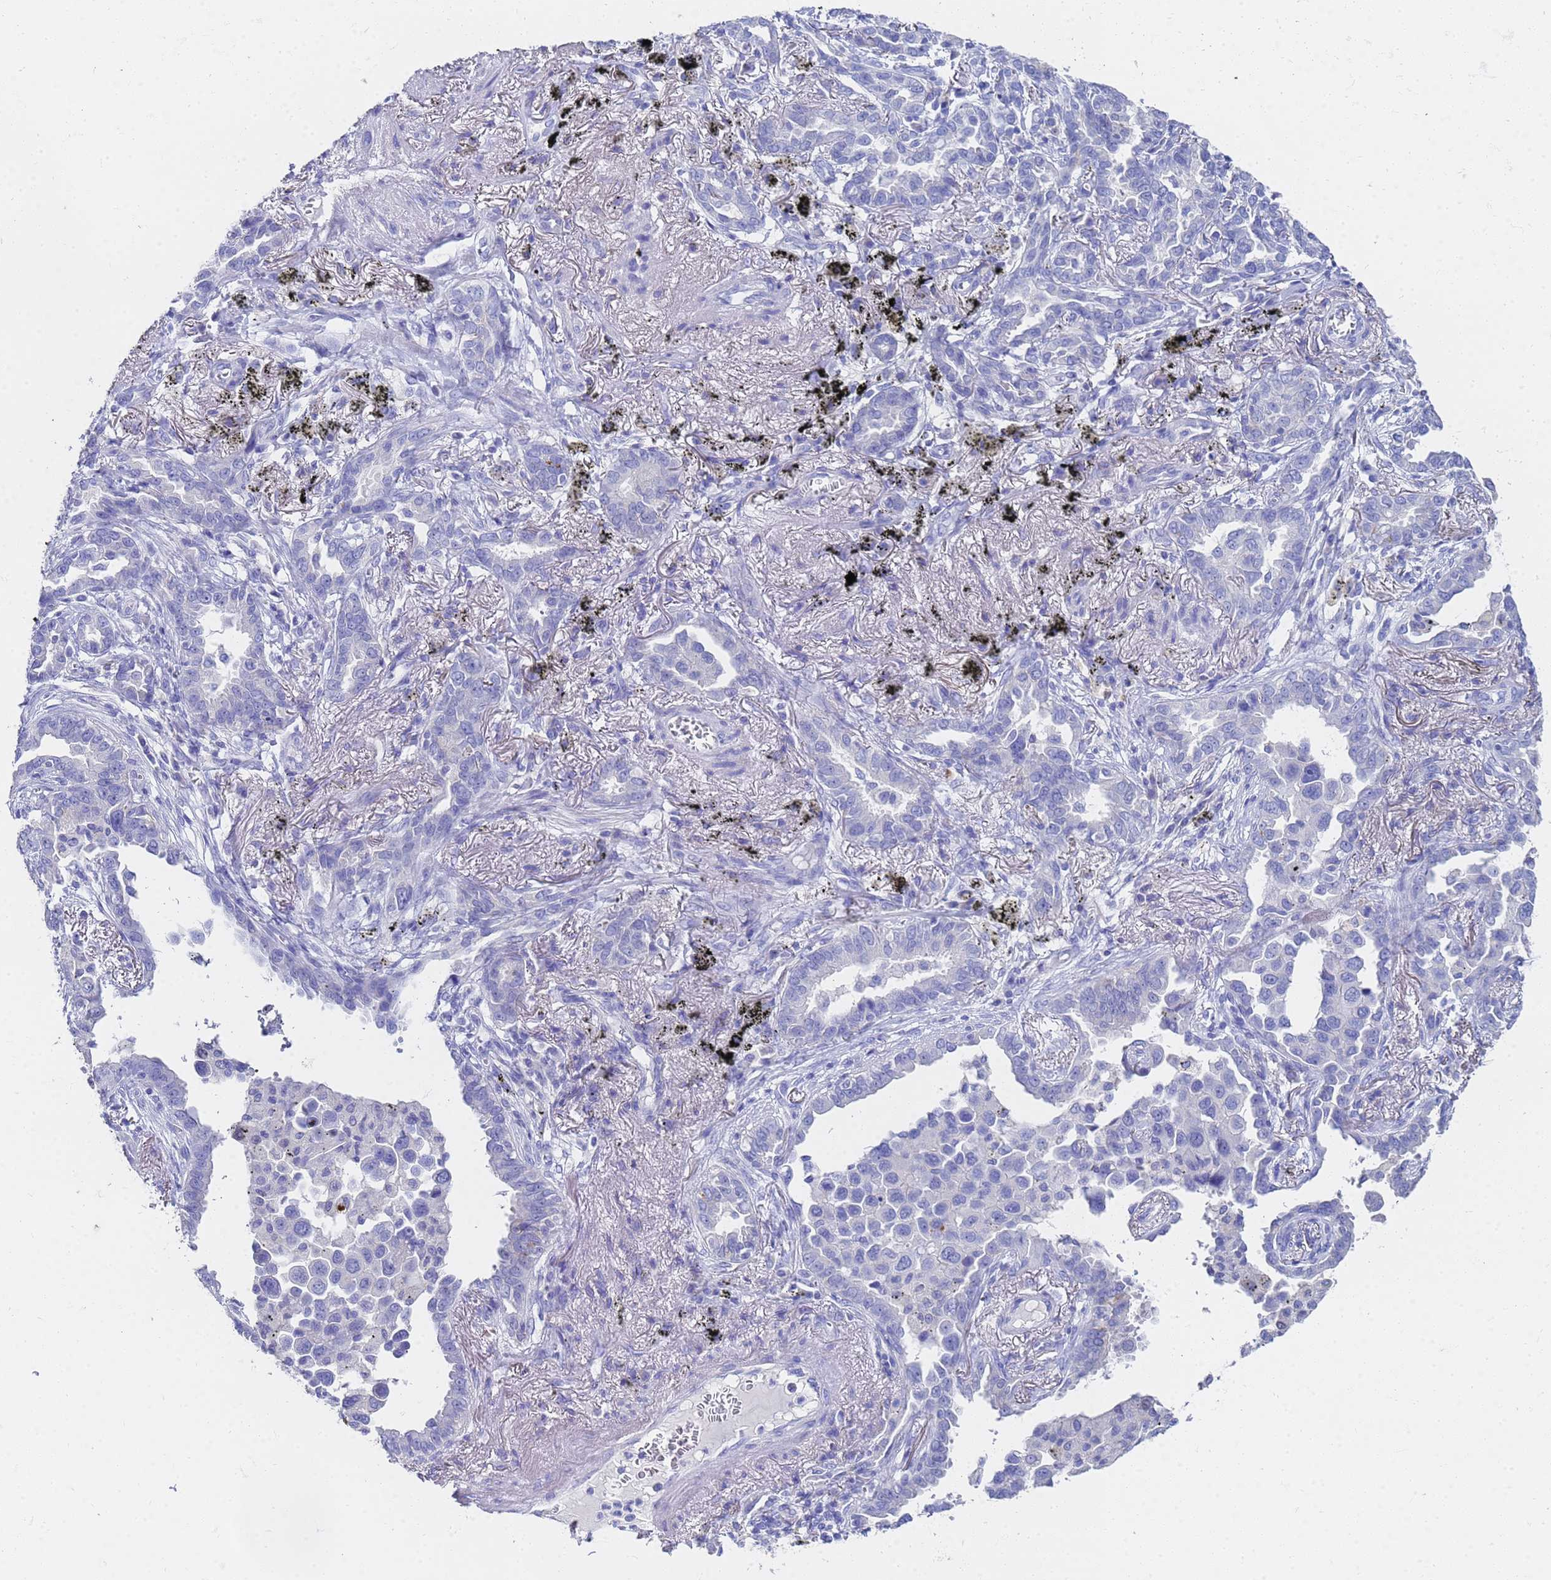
{"staining": {"intensity": "negative", "quantity": "none", "location": "none"}, "tissue": "lung cancer", "cell_type": "Tumor cells", "image_type": "cancer", "snomed": [{"axis": "morphology", "description": "Adenocarcinoma, NOS"}, {"axis": "topography", "description": "Lung"}], "caption": "Human lung adenocarcinoma stained for a protein using immunohistochemistry (IHC) demonstrates no expression in tumor cells.", "gene": "C2orf72", "patient": {"sex": "male", "age": 67}}